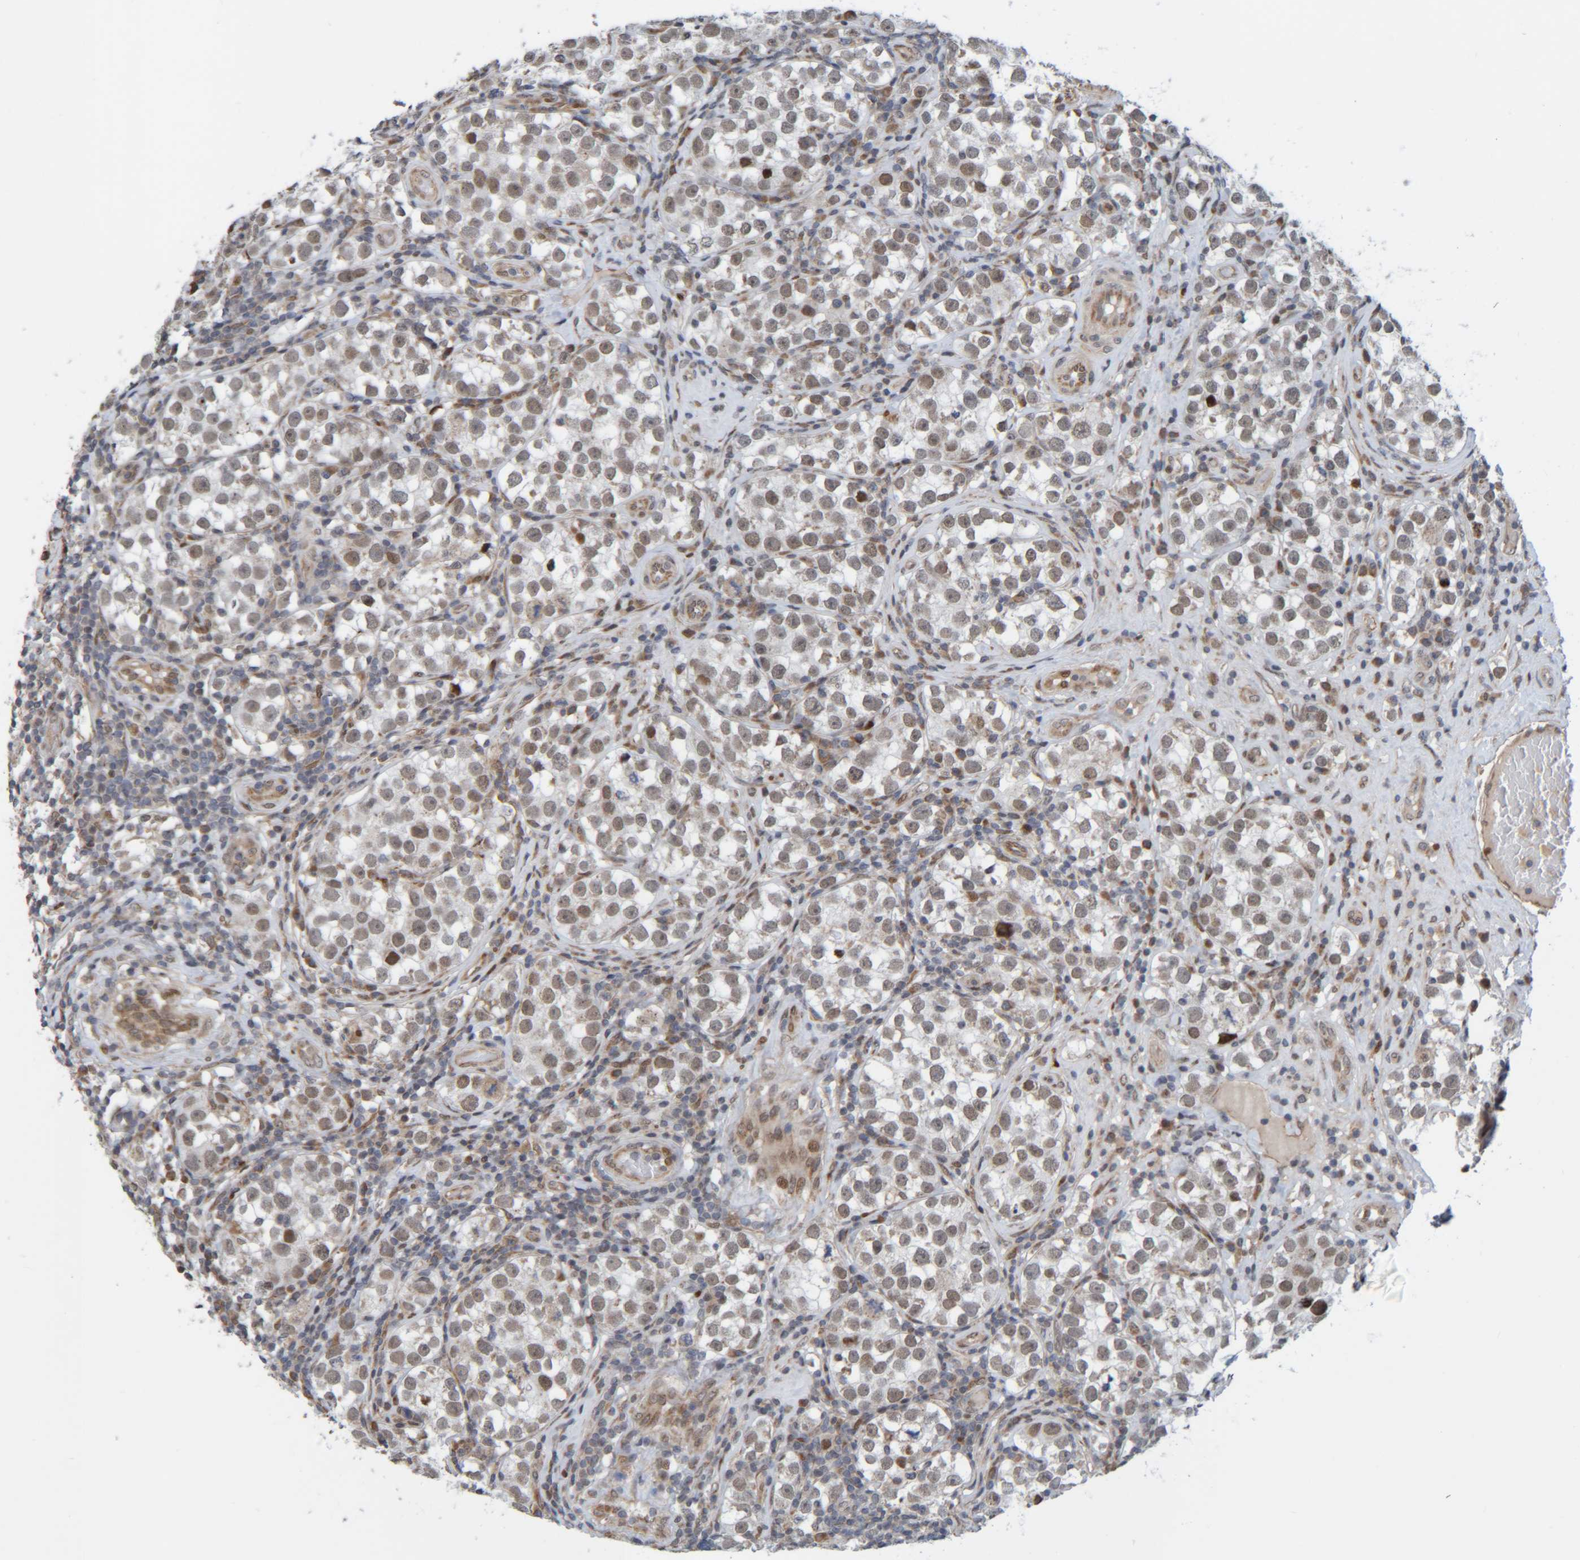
{"staining": {"intensity": "weak", "quantity": "25%-75%", "location": "nuclear"}, "tissue": "testis cancer", "cell_type": "Tumor cells", "image_type": "cancer", "snomed": [{"axis": "morphology", "description": "Normal tissue, NOS"}, {"axis": "morphology", "description": "Seminoma, NOS"}, {"axis": "topography", "description": "Testis"}], "caption": "Immunohistochemistry (IHC) photomicrograph of human testis cancer (seminoma) stained for a protein (brown), which shows low levels of weak nuclear staining in approximately 25%-75% of tumor cells.", "gene": "CCDC57", "patient": {"sex": "male", "age": 43}}